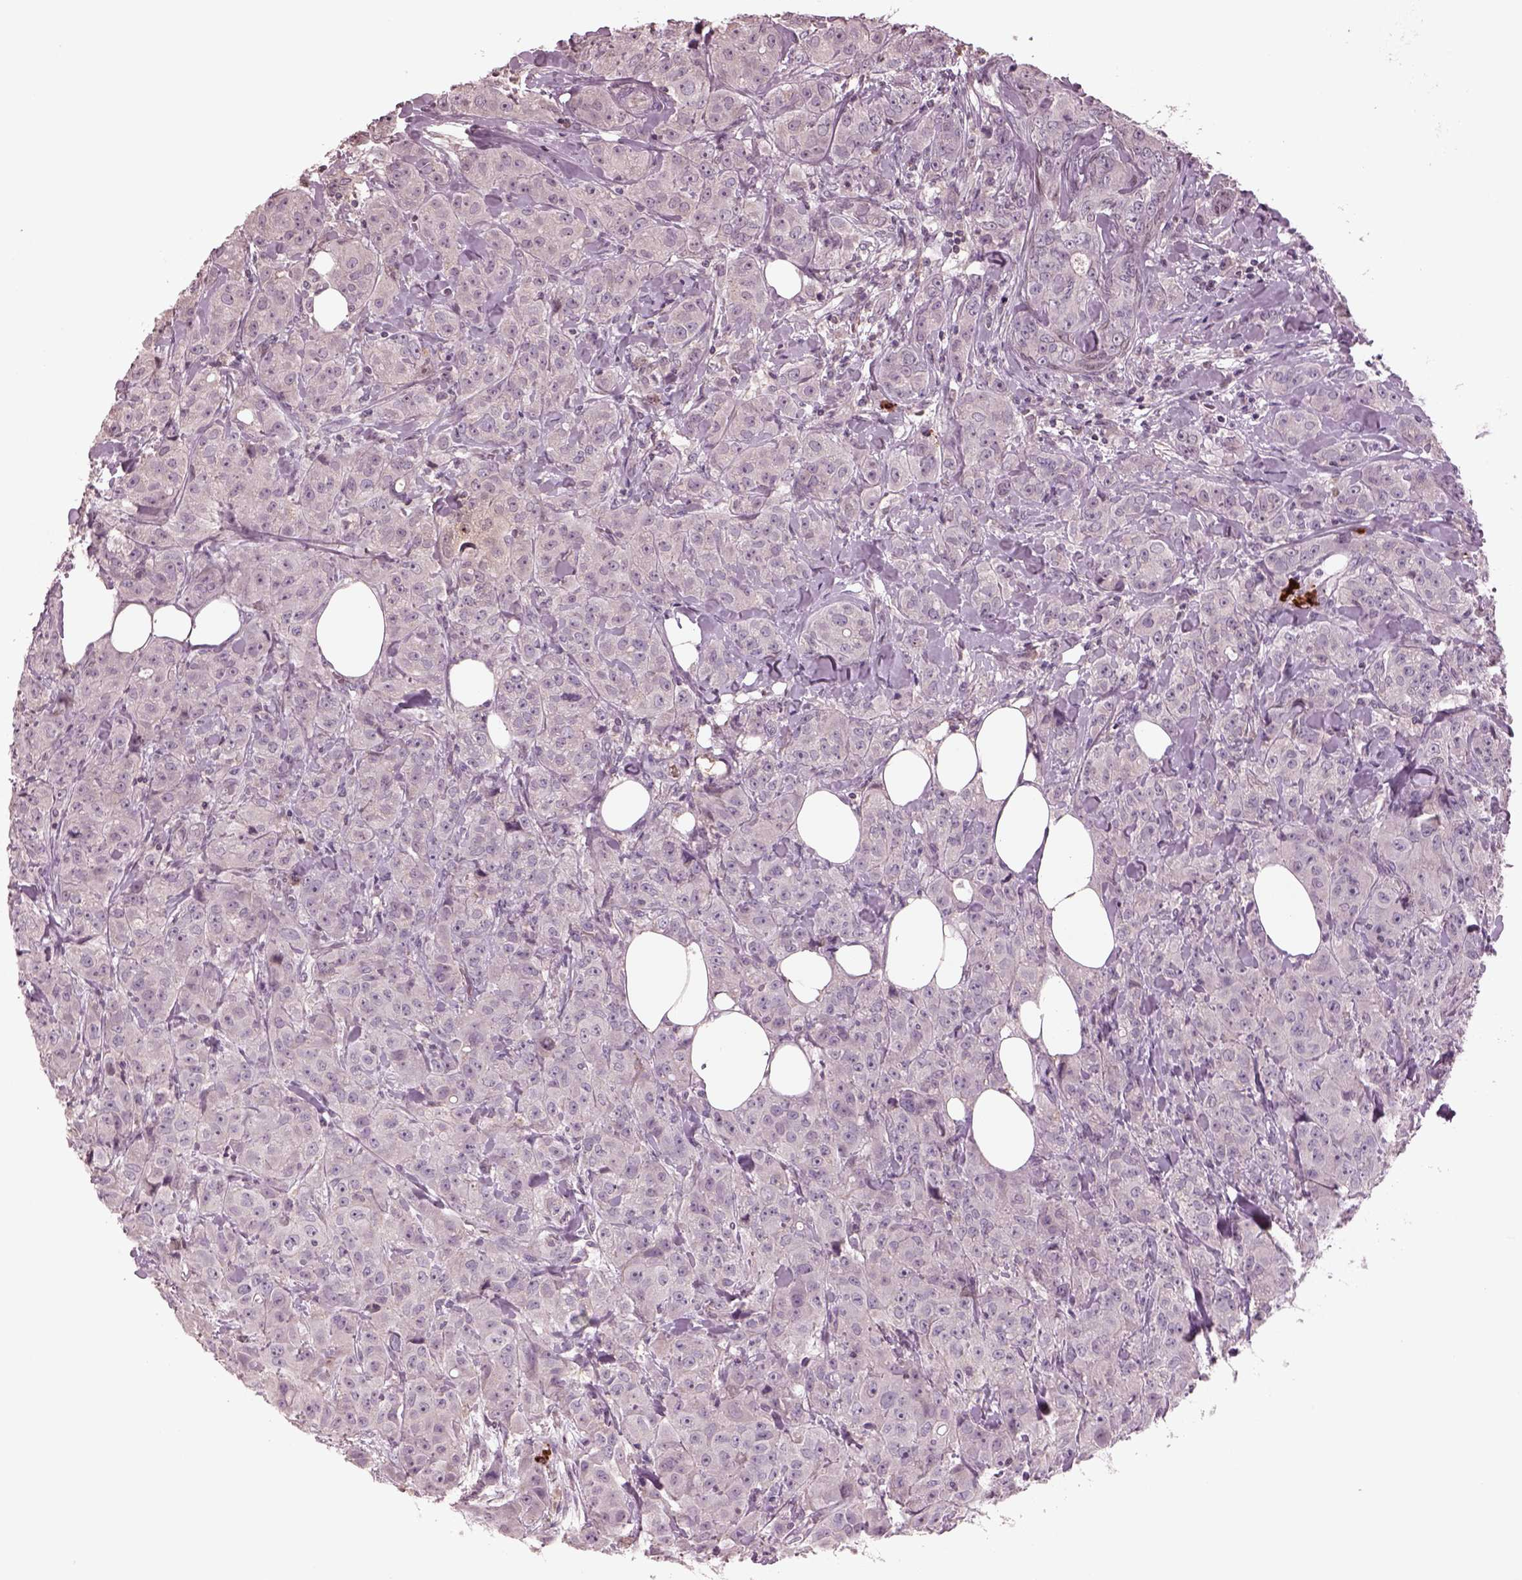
{"staining": {"intensity": "negative", "quantity": "none", "location": "none"}, "tissue": "breast cancer", "cell_type": "Tumor cells", "image_type": "cancer", "snomed": [{"axis": "morphology", "description": "Duct carcinoma"}, {"axis": "topography", "description": "Breast"}], "caption": "A micrograph of human breast cancer (infiltrating ductal carcinoma) is negative for staining in tumor cells. (DAB immunohistochemistry (IHC) visualized using brightfield microscopy, high magnification).", "gene": "PTX4", "patient": {"sex": "female", "age": 43}}